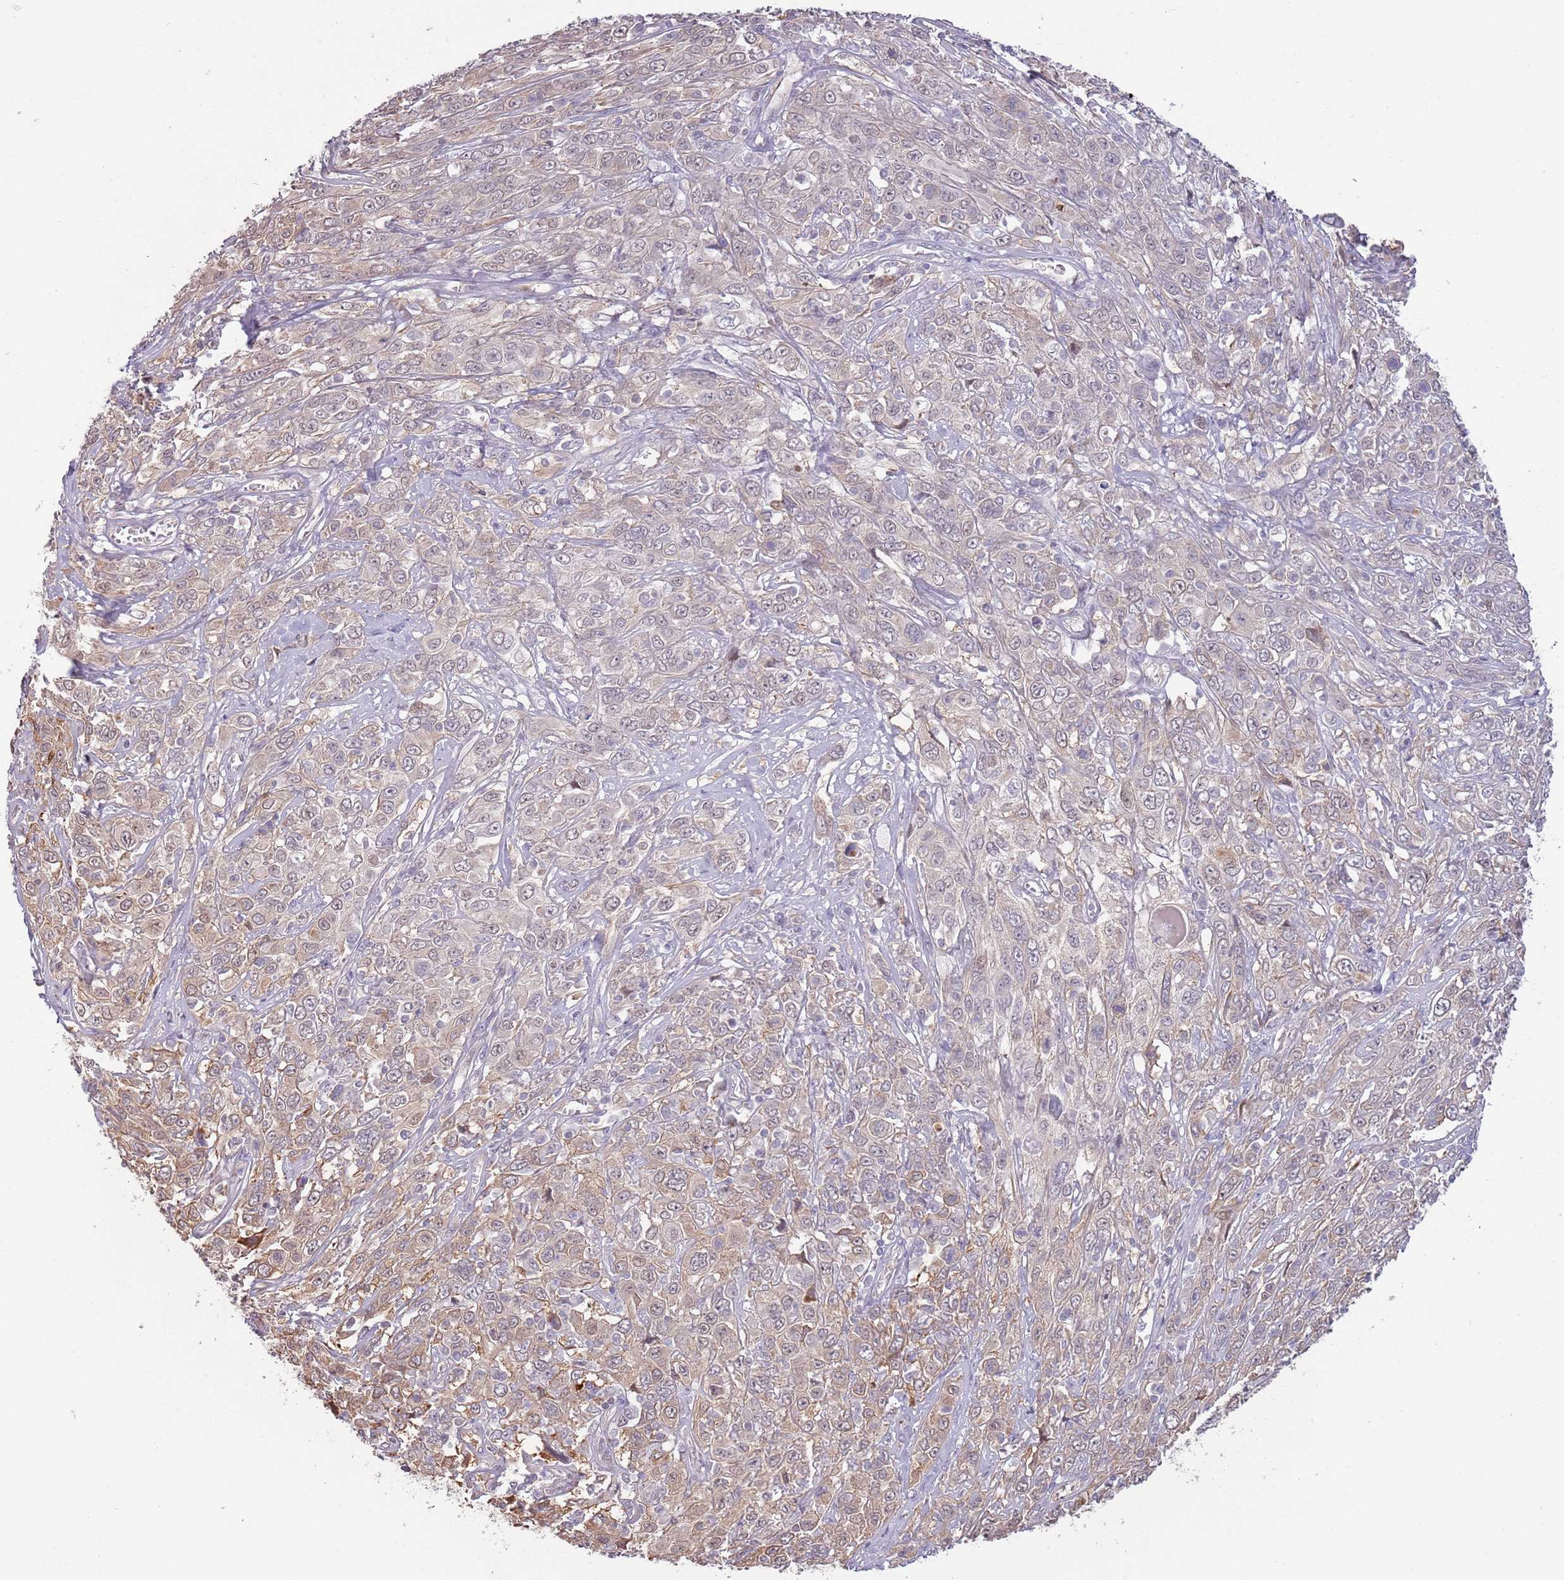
{"staining": {"intensity": "weak", "quantity": "25%-75%", "location": "cytoplasmic/membranous"}, "tissue": "cervical cancer", "cell_type": "Tumor cells", "image_type": "cancer", "snomed": [{"axis": "morphology", "description": "Squamous cell carcinoma, NOS"}, {"axis": "topography", "description": "Cervix"}], "caption": "IHC (DAB) staining of human squamous cell carcinoma (cervical) exhibits weak cytoplasmic/membranous protein expression in approximately 25%-75% of tumor cells. (DAB IHC with brightfield microscopy, high magnification).", "gene": "LDHD", "patient": {"sex": "female", "age": 46}}